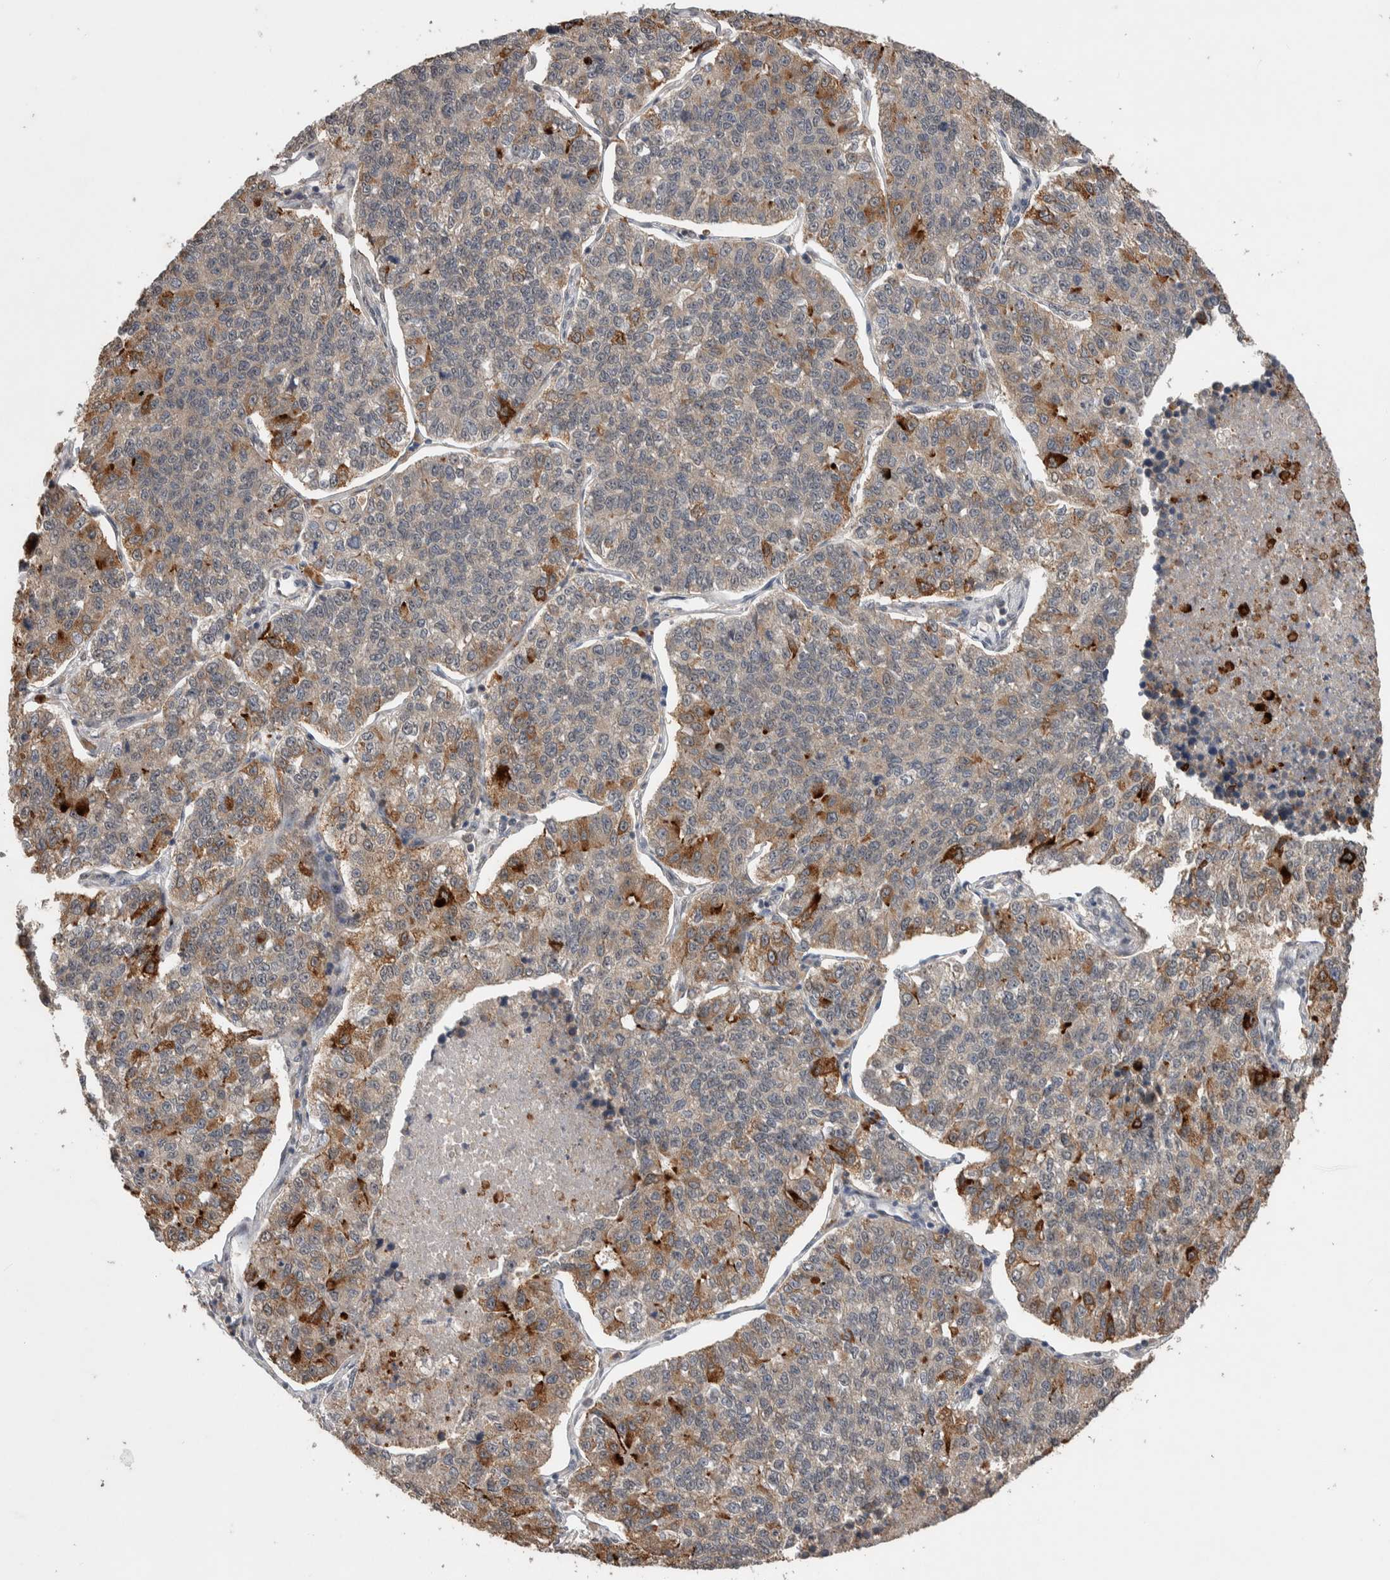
{"staining": {"intensity": "moderate", "quantity": "<25%", "location": "cytoplasmic/membranous"}, "tissue": "lung cancer", "cell_type": "Tumor cells", "image_type": "cancer", "snomed": [{"axis": "morphology", "description": "Adenocarcinoma, NOS"}, {"axis": "topography", "description": "Lung"}], "caption": "Protein analysis of lung cancer (adenocarcinoma) tissue shows moderate cytoplasmic/membranous positivity in approximately <25% of tumor cells.", "gene": "DVL2", "patient": {"sex": "male", "age": 49}}